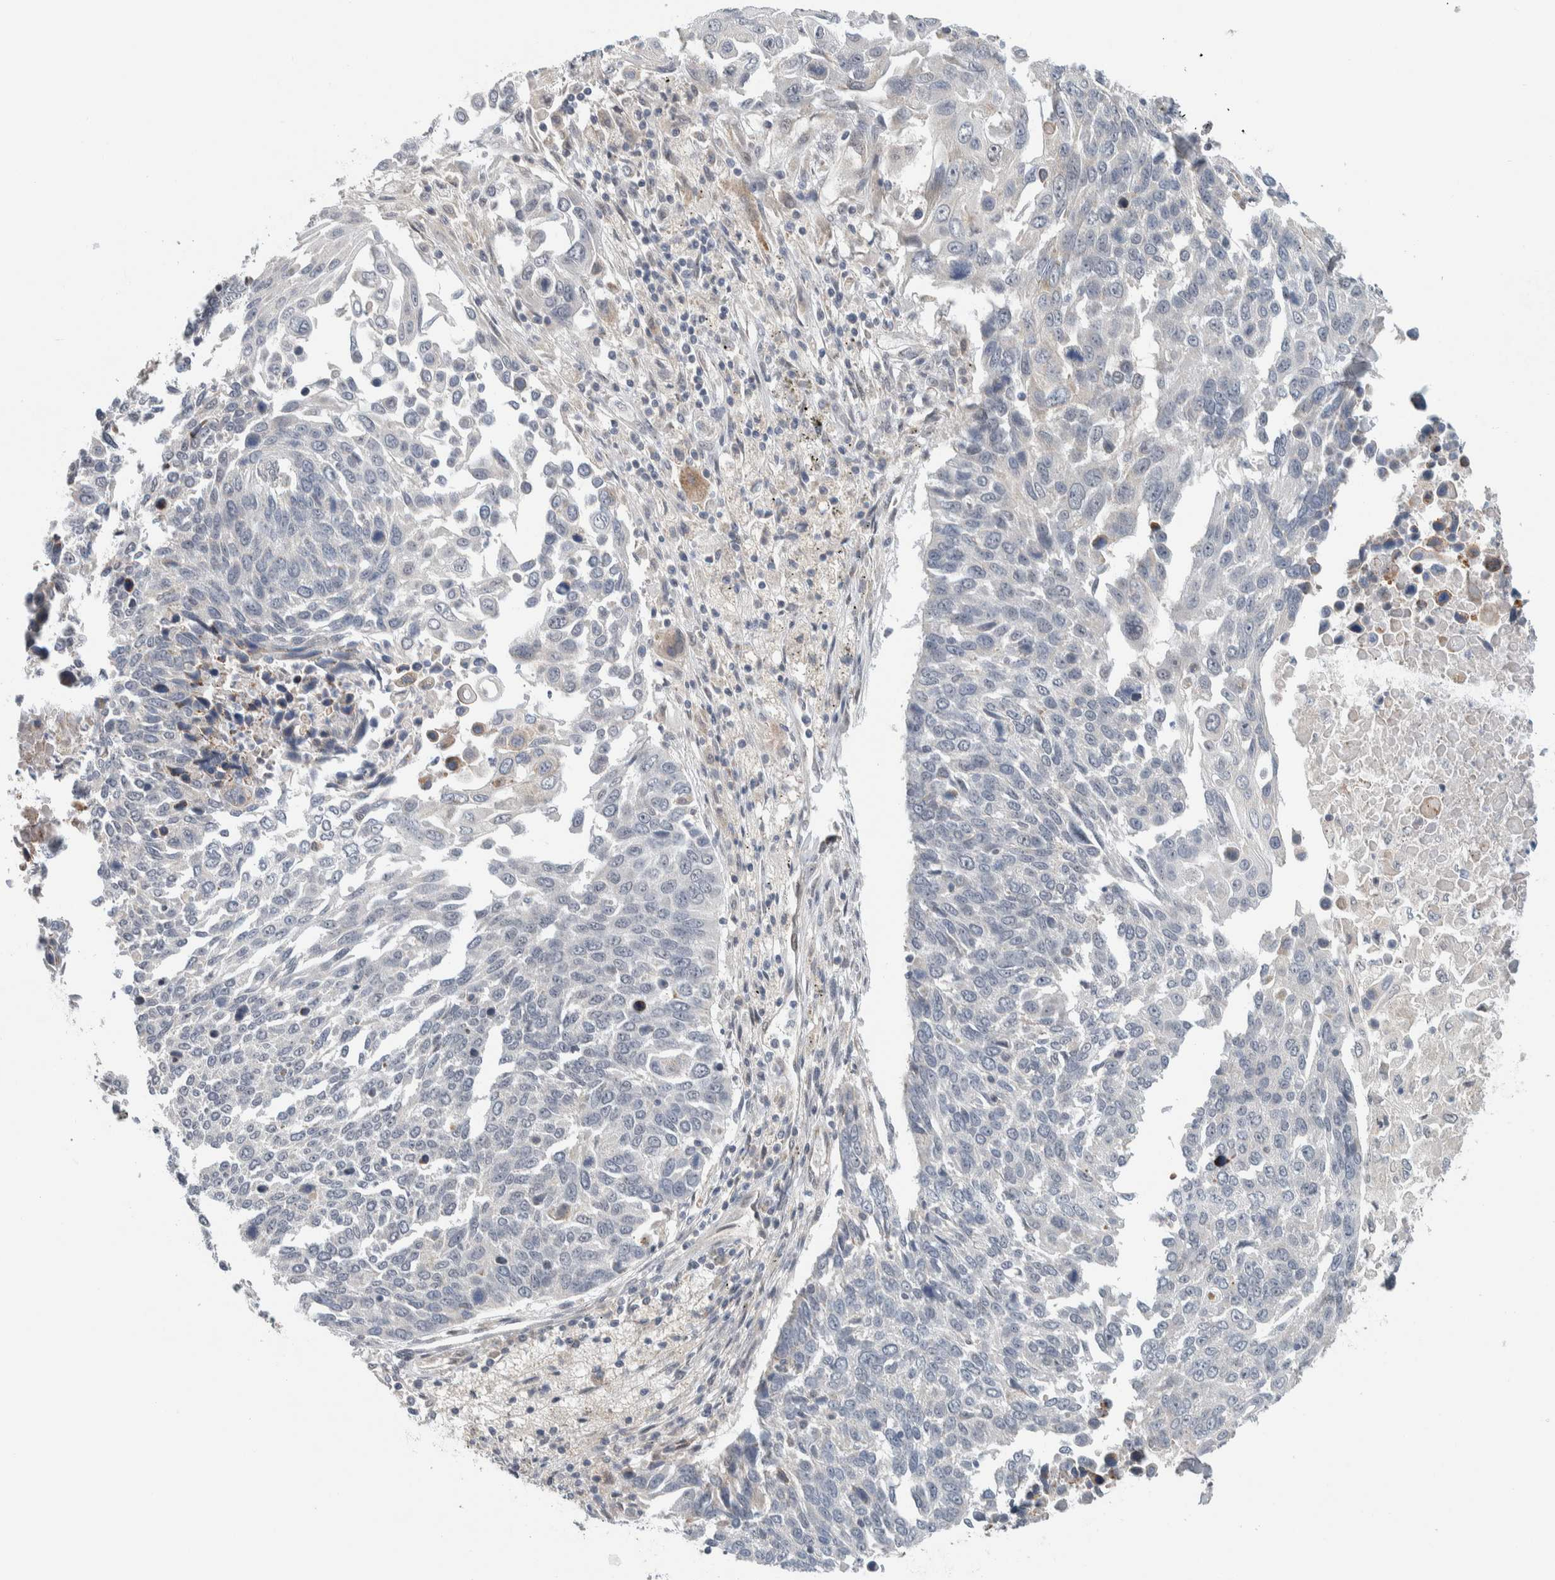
{"staining": {"intensity": "negative", "quantity": "none", "location": "none"}, "tissue": "lung cancer", "cell_type": "Tumor cells", "image_type": "cancer", "snomed": [{"axis": "morphology", "description": "Squamous cell carcinoma, NOS"}, {"axis": "topography", "description": "Lung"}], "caption": "Immunohistochemical staining of squamous cell carcinoma (lung) shows no significant positivity in tumor cells.", "gene": "SHPK", "patient": {"sex": "male", "age": 66}}